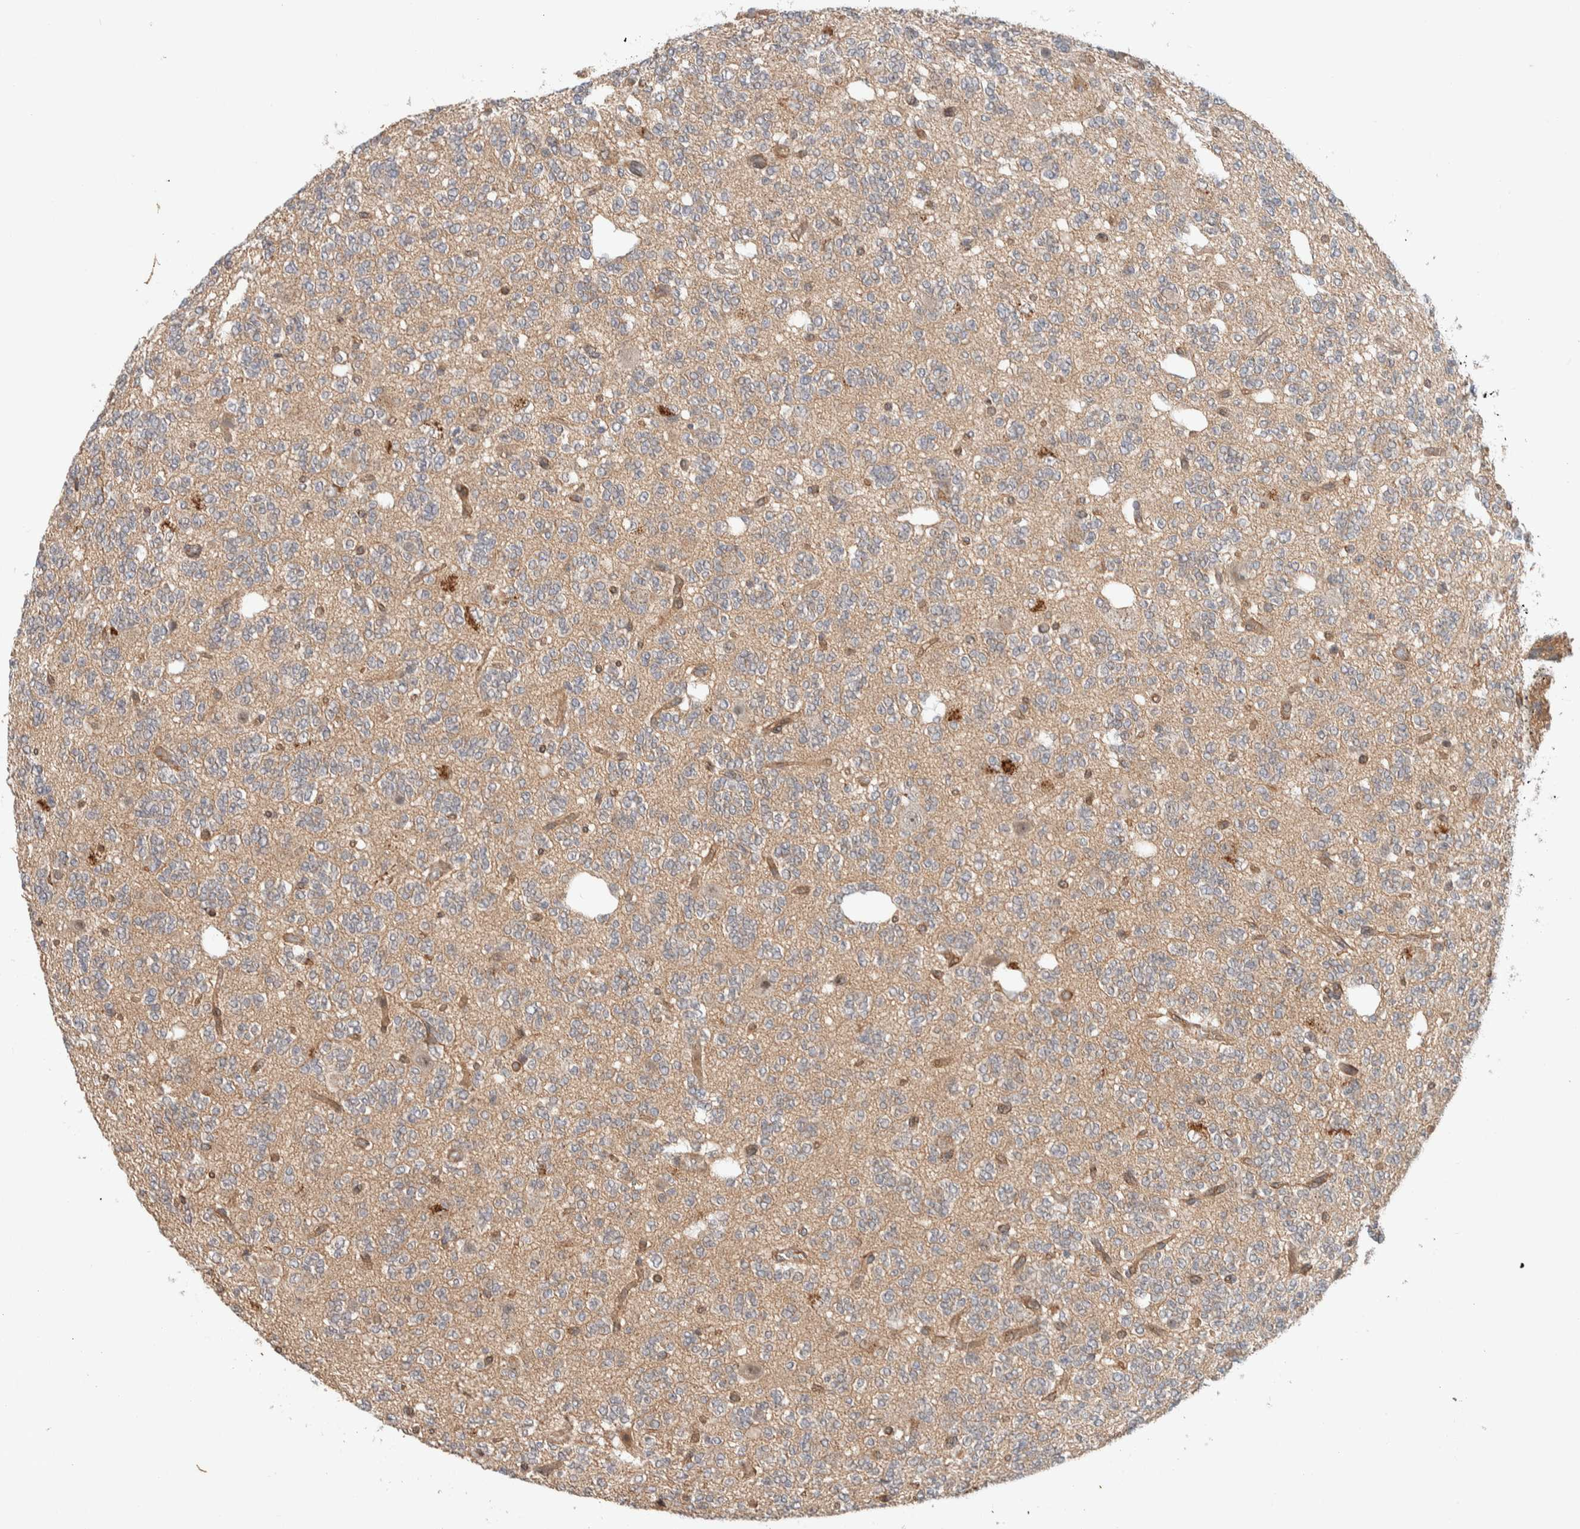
{"staining": {"intensity": "negative", "quantity": "none", "location": "none"}, "tissue": "glioma", "cell_type": "Tumor cells", "image_type": "cancer", "snomed": [{"axis": "morphology", "description": "Glioma, malignant, Low grade"}, {"axis": "topography", "description": "Brain"}], "caption": "Immunohistochemistry (IHC) micrograph of human glioma stained for a protein (brown), which shows no positivity in tumor cells.", "gene": "DEPTOR", "patient": {"sex": "male", "age": 38}}